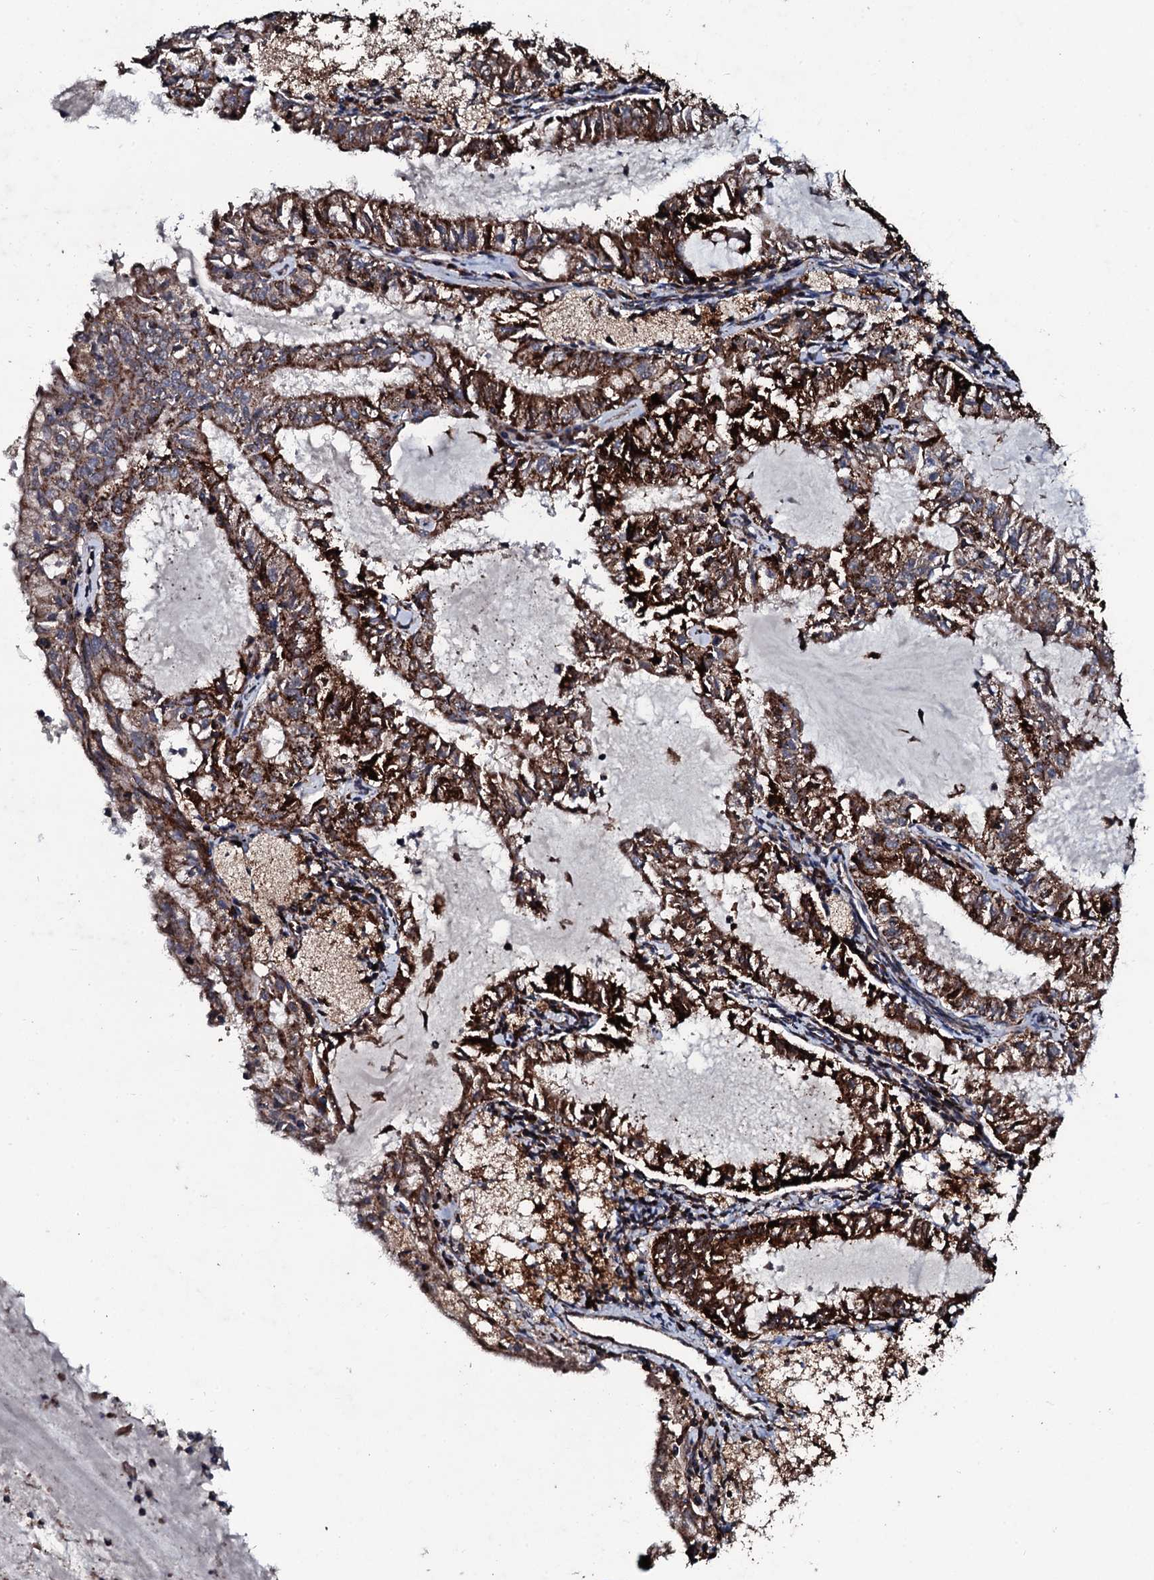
{"staining": {"intensity": "strong", "quantity": ">75%", "location": "cytoplasmic/membranous"}, "tissue": "endometrial cancer", "cell_type": "Tumor cells", "image_type": "cancer", "snomed": [{"axis": "morphology", "description": "Adenocarcinoma, NOS"}, {"axis": "topography", "description": "Endometrium"}], "caption": "Immunohistochemical staining of endometrial adenocarcinoma exhibits strong cytoplasmic/membranous protein staining in approximately >75% of tumor cells.", "gene": "DYNC2I2", "patient": {"sex": "female", "age": 57}}